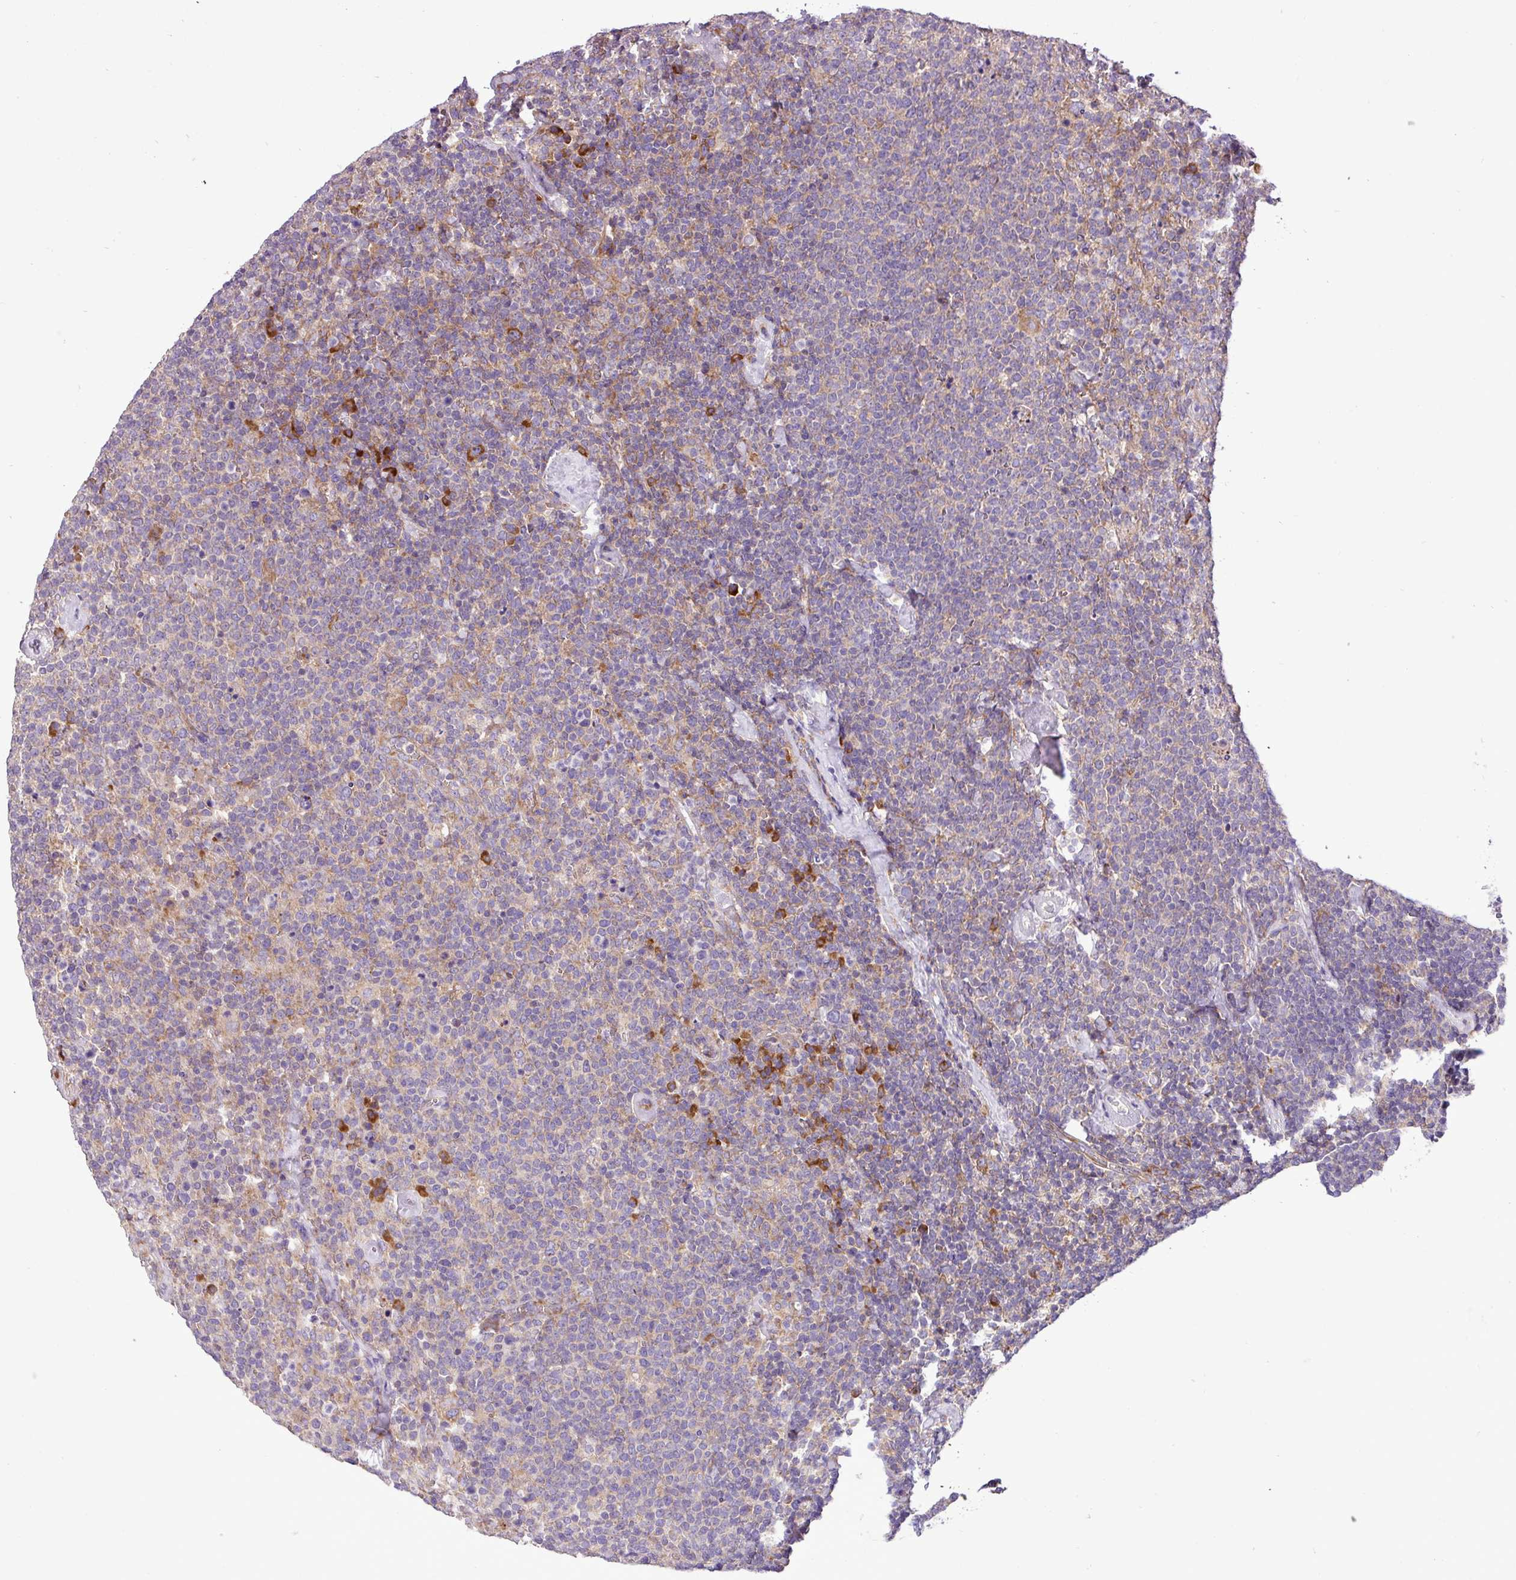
{"staining": {"intensity": "negative", "quantity": "none", "location": "none"}, "tissue": "lymphoma", "cell_type": "Tumor cells", "image_type": "cancer", "snomed": [{"axis": "morphology", "description": "Malignant lymphoma, non-Hodgkin's type, High grade"}, {"axis": "topography", "description": "Lymph node"}], "caption": "Lymphoma was stained to show a protein in brown. There is no significant positivity in tumor cells. (DAB (3,3'-diaminobenzidine) immunohistochemistry visualized using brightfield microscopy, high magnification).", "gene": "RPL13", "patient": {"sex": "male", "age": 61}}